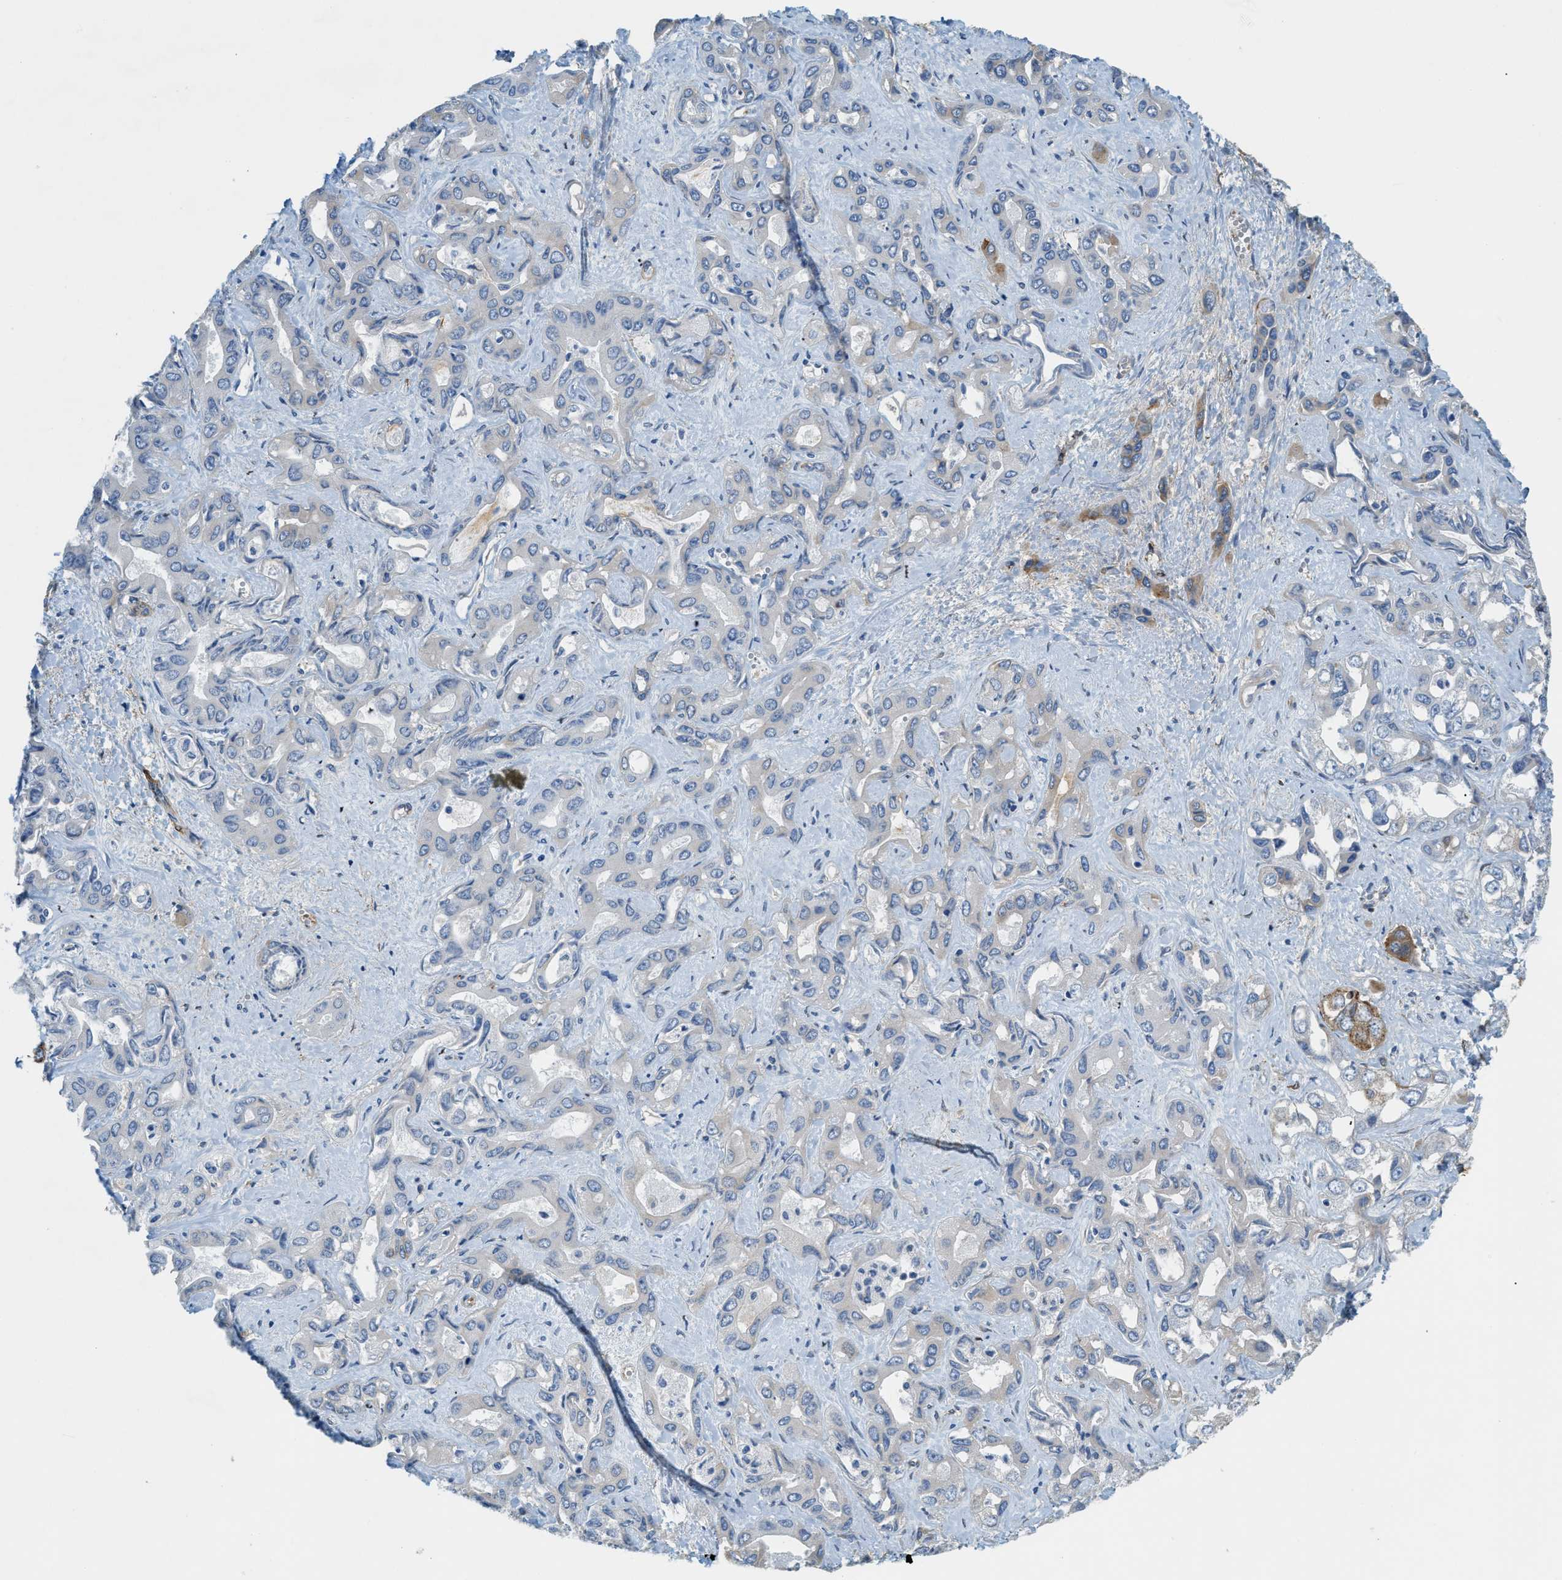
{"staining": {"intensity": "moderate", "quantity": "<25%", "location": "cytoplasmic/membranous"}, "tissue": "liver cancer", "cell_type": "Tumor cells", "image_type": "cancer", "snomed": [{"axis": "morphology", "description": "Cholangiocarcinoma"}, {"axis": "topography", "description": "Liver"}], "caption": "This is an image of IHC staining of cholangiocarcinoma (liver), which shows moderate expression in the cytoplasmic/membranous of tumor cells.", "gene": "TMEM43", "patient": {"sex": "female", "age": 52}}